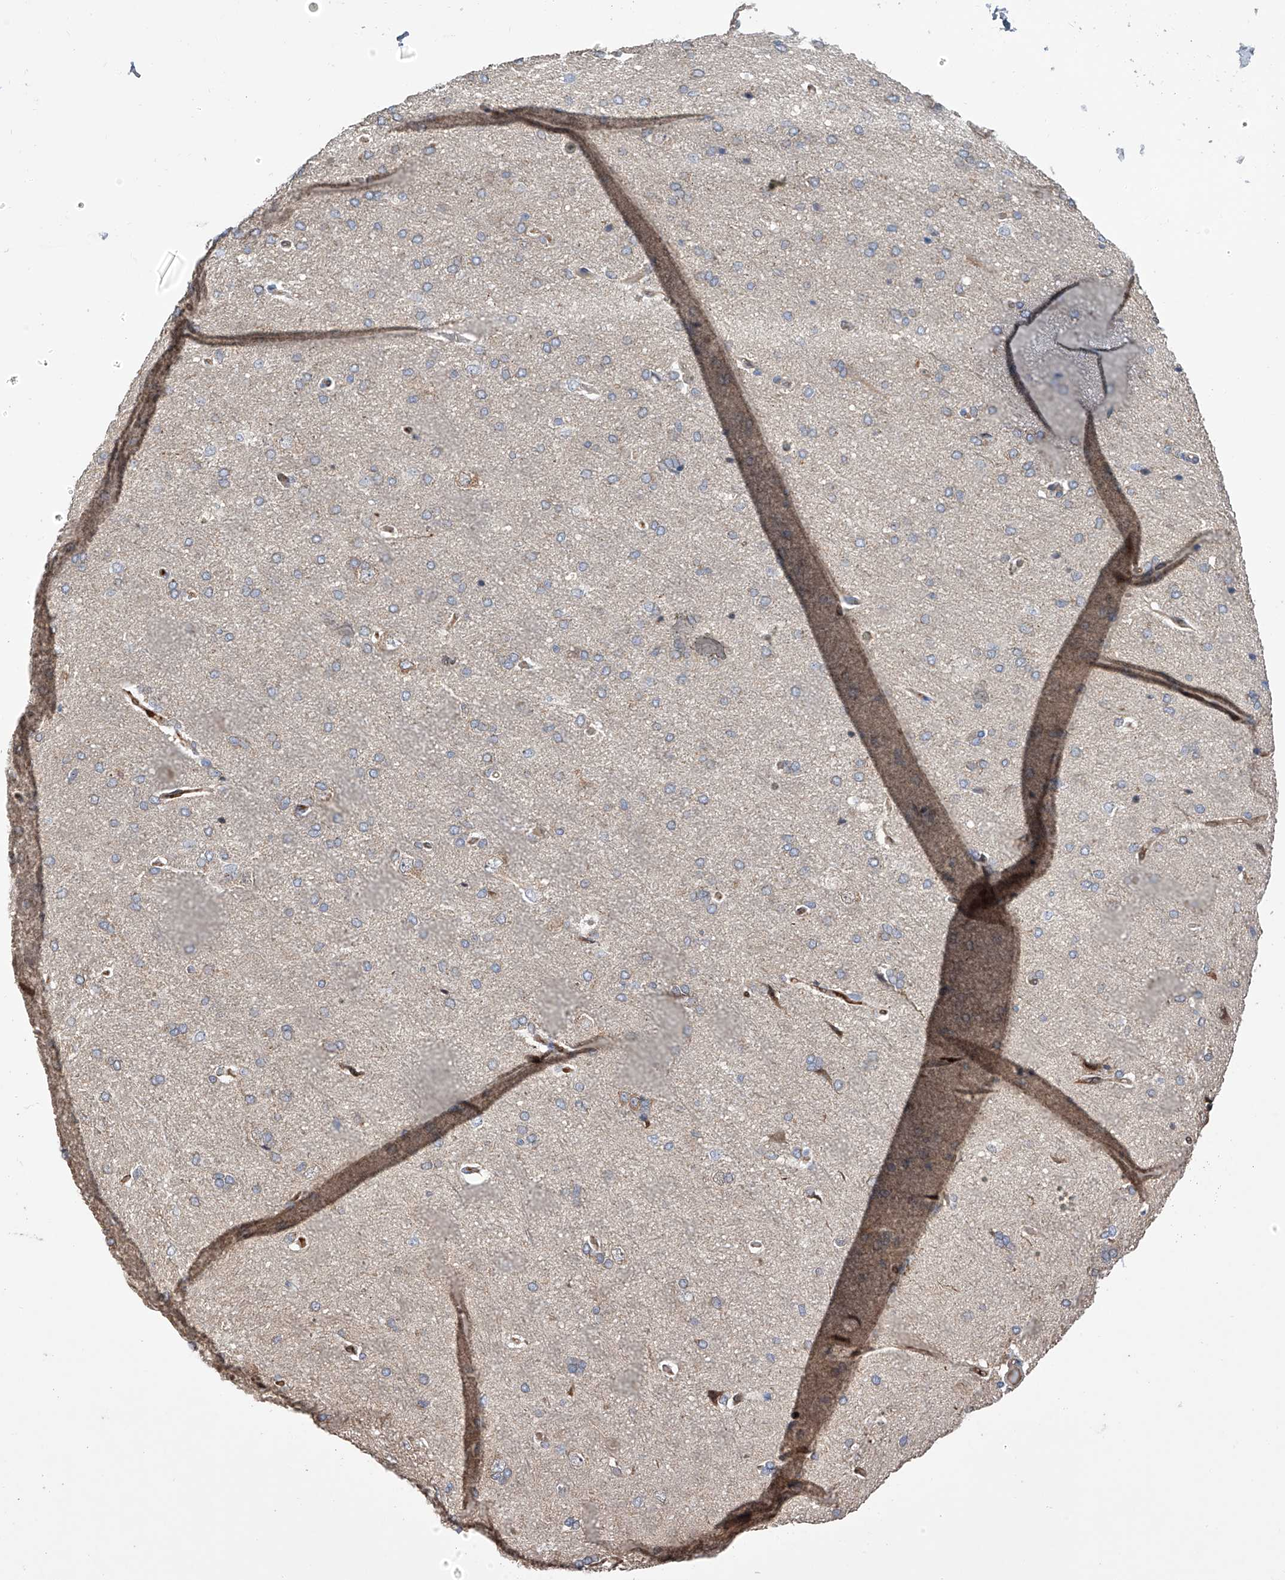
{"staining": {"intensity": "moderate", "quantity": "25%-75%", "location": "cytoplasmic/membranous"}, "tissue": "cerebral cortex", "cell_type": "Endothelial cells", "image_type": "normal", "snomed": [{"axis": "morphology", "description": "Normal tissue, NOS"}, {"axis": "topography", "description": "Cerebral cortex"}], "caption": "Endothelial cells show medium levels of moderate cytoplasmic/membranous positivity in approximately 25%-75% of cells in unremarkable human cerebral cortex.", "gene": "NUDT17", "patient": {"sex": "male", "age": 62}}